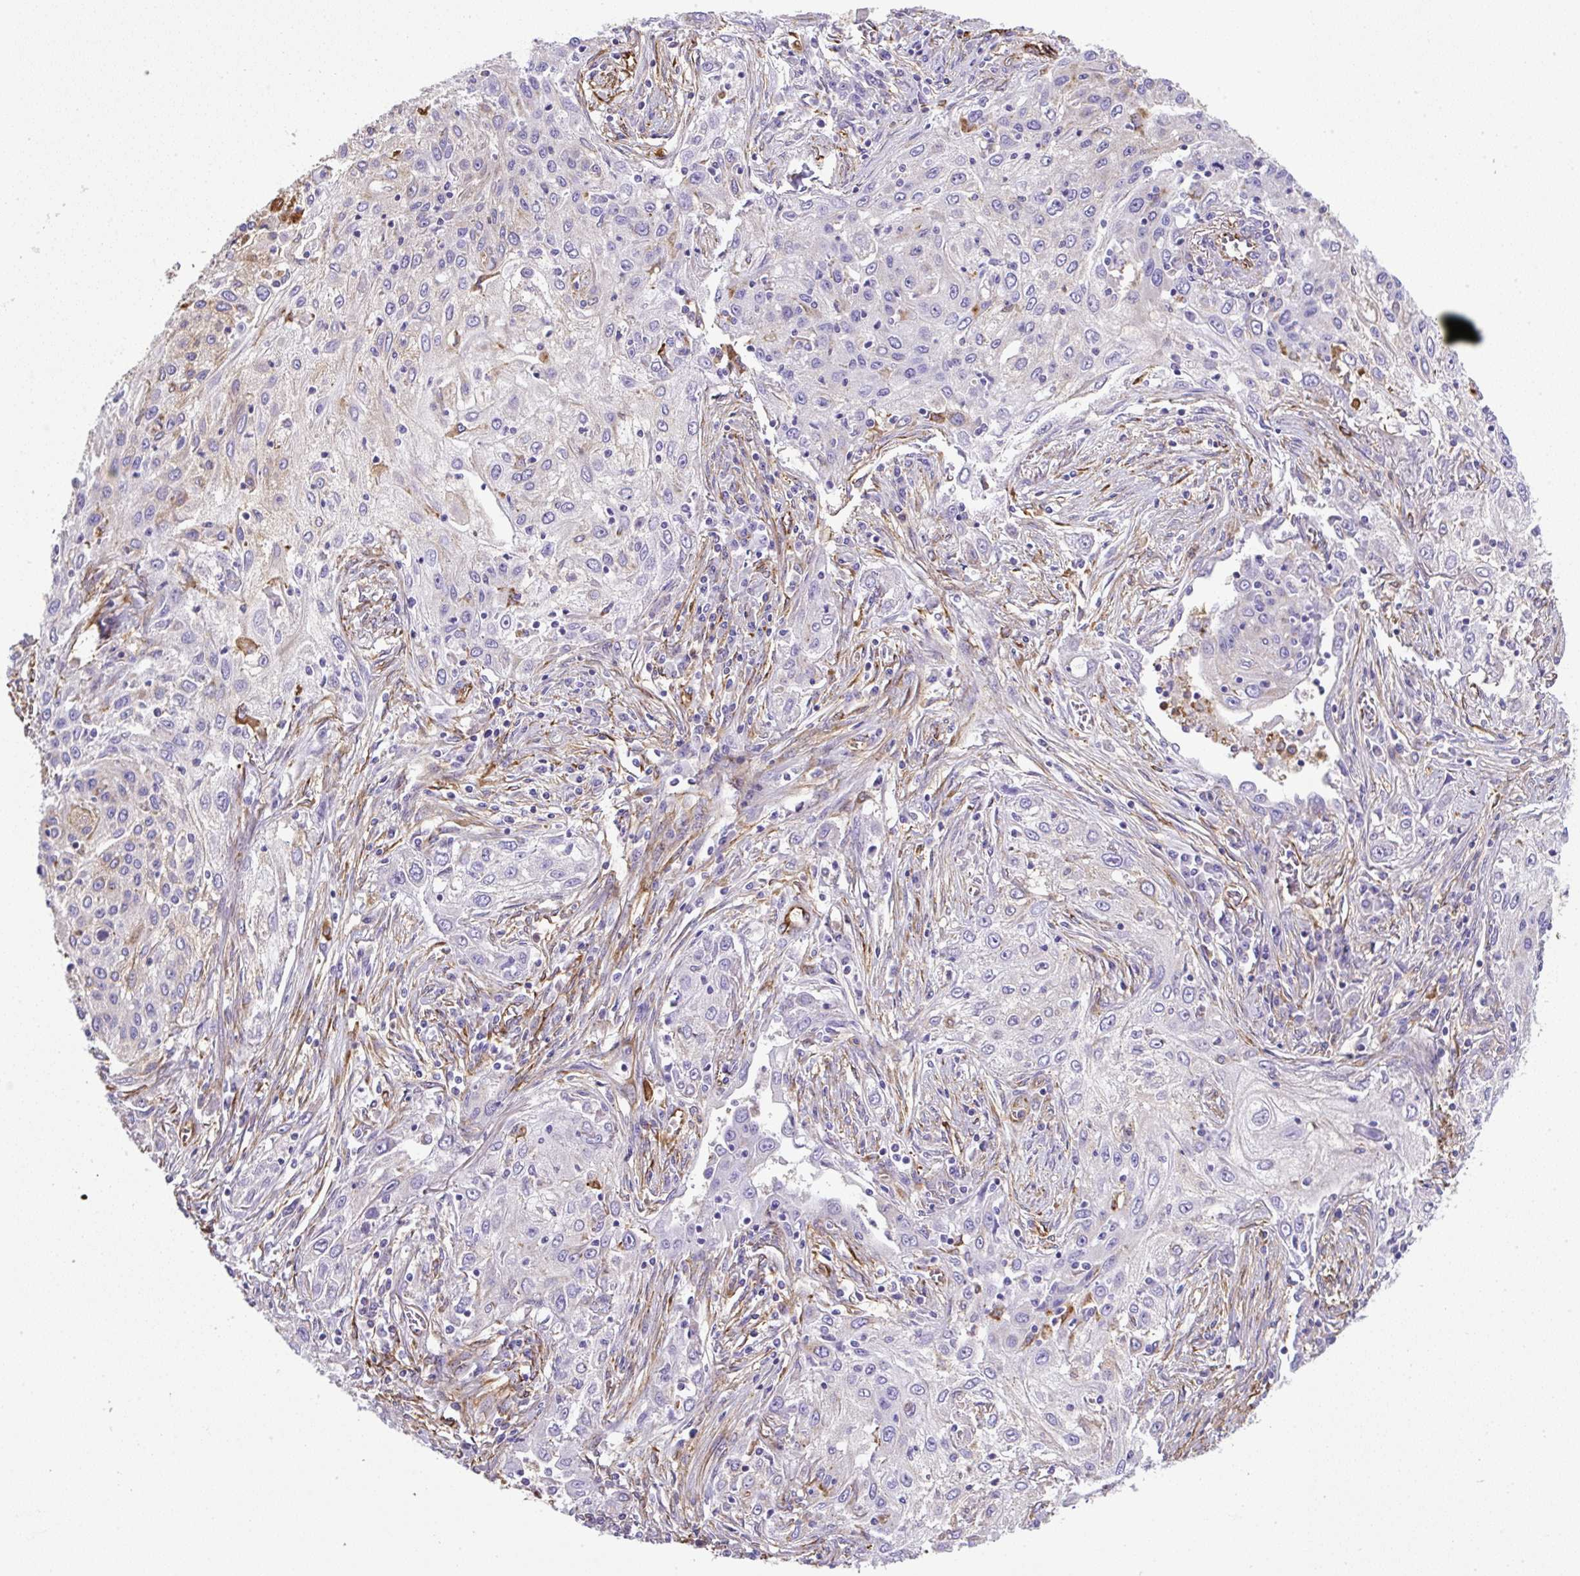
{"staining": {"intensity": "negative", "quantity": "none", "location": "none"}, "tissue": "lung cancer", "cell_type": "Tumor cells", "image_type": "cancer", "snomed": [{"axis": "morphology", "description": "Squamous cell carcinoma, NOS"}, {"axis": "topography", "description": "Lung"}], "caption": "This micrograph is of lung cancer stained with IHC to label a protein in brown with the nuclei are counter-stained blue. There is no expression in tumor cells. (DAB immunohistochemistry (IHC) with hematoxylin counter stain).", "gene": "MAGEB5", "patient": {"sex": "female", "age": 69}}